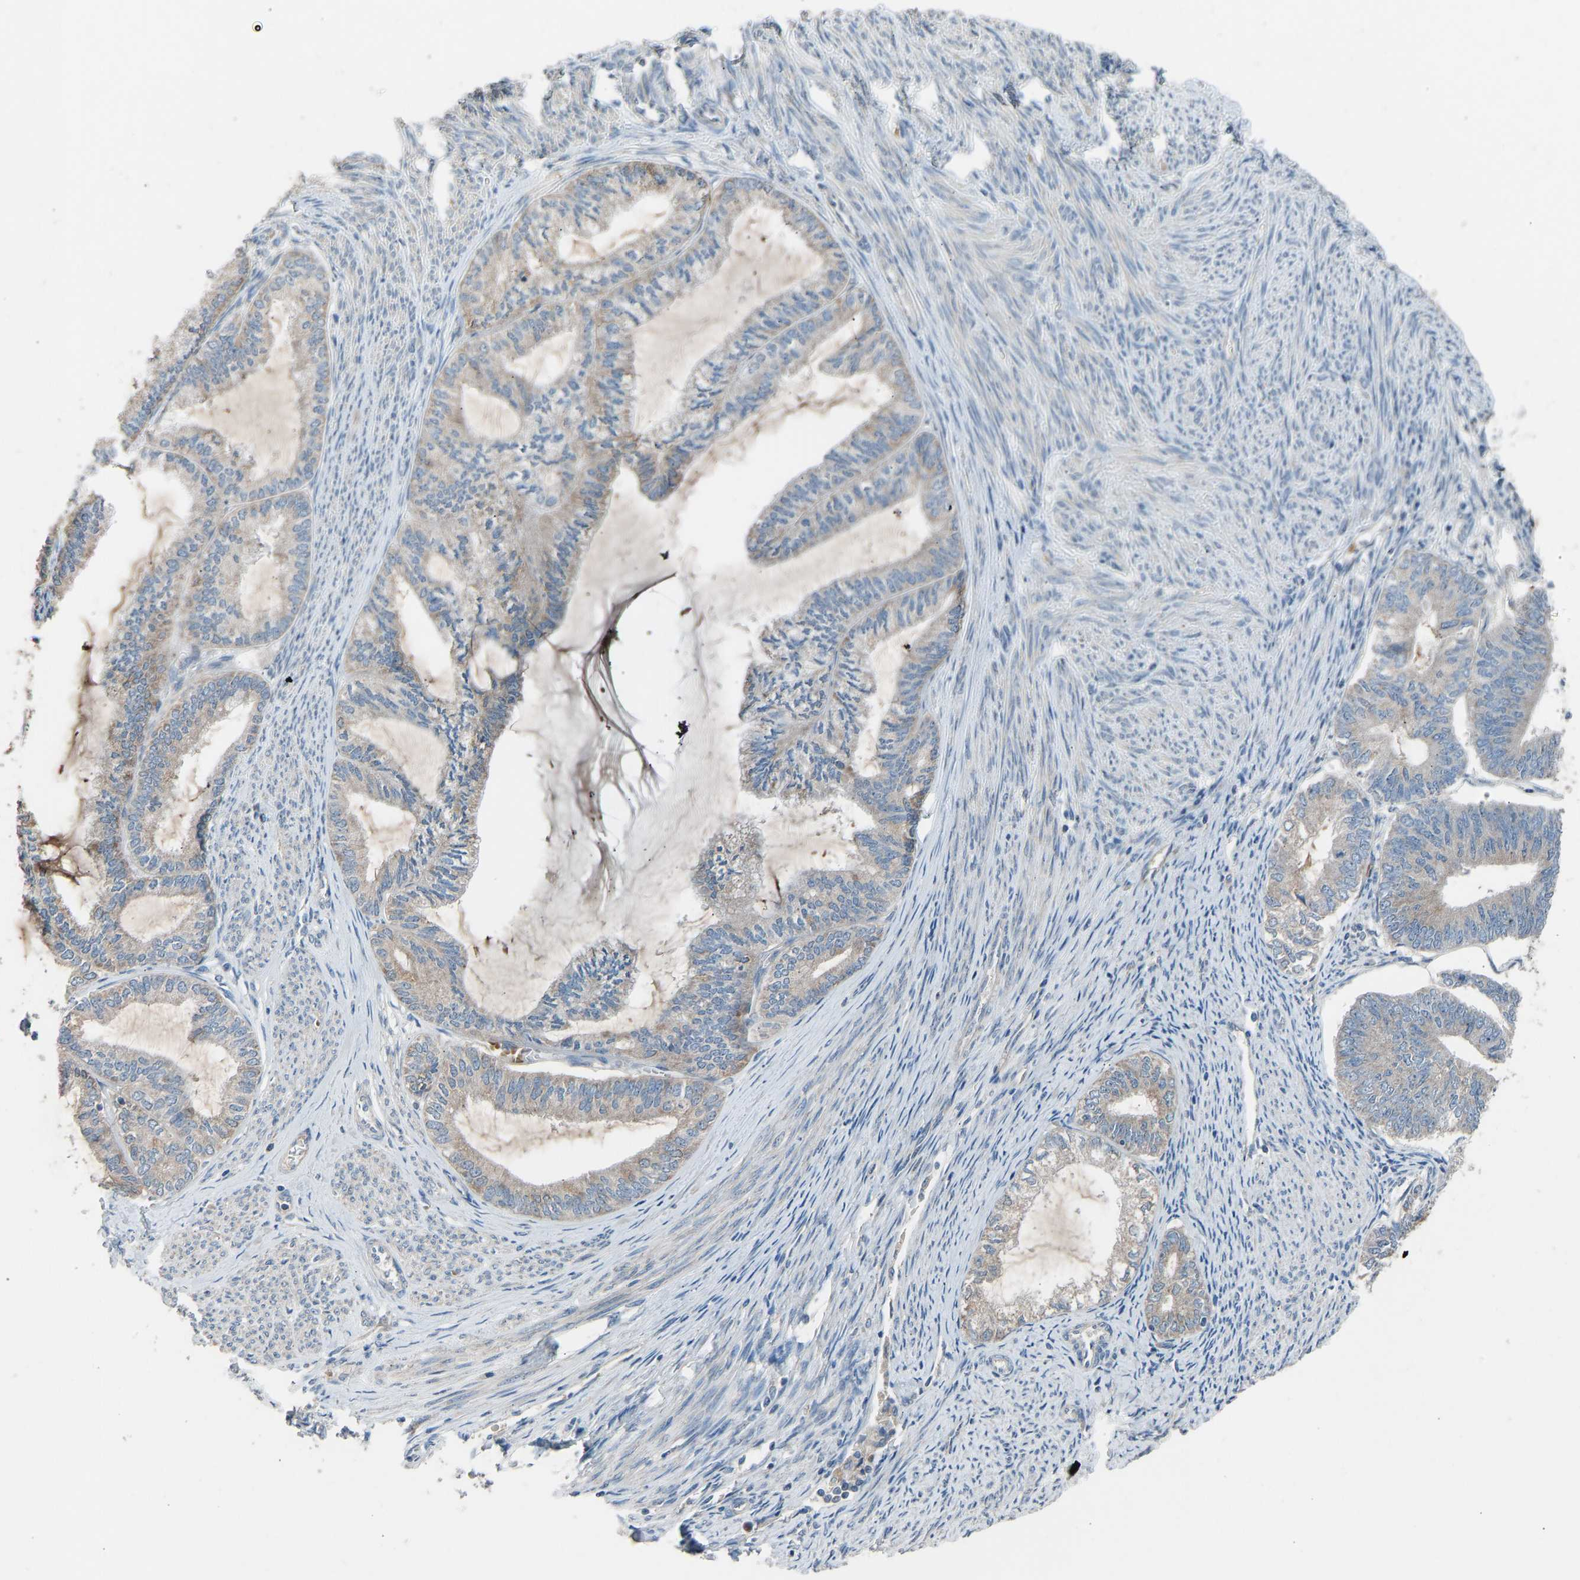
{"staining": {"intensity": "weak", "quantity": "<25%", "location": "cytoplasmic/membranous"}, "tissue": "endometrial cancer", "cell_type": "Tumor cells", "image_type": "cancer", "snomed": [{"axis": "morphology", "description": "Adenocarcinoma, NOS"}, {"axis": "topography", "description": "Endometrium"}], "caption": "Tumor cells are negative for protein expression in human endometrial cancer.", "gene": "TGFBR3", "patient": {"sex": "female", "age": 86}}